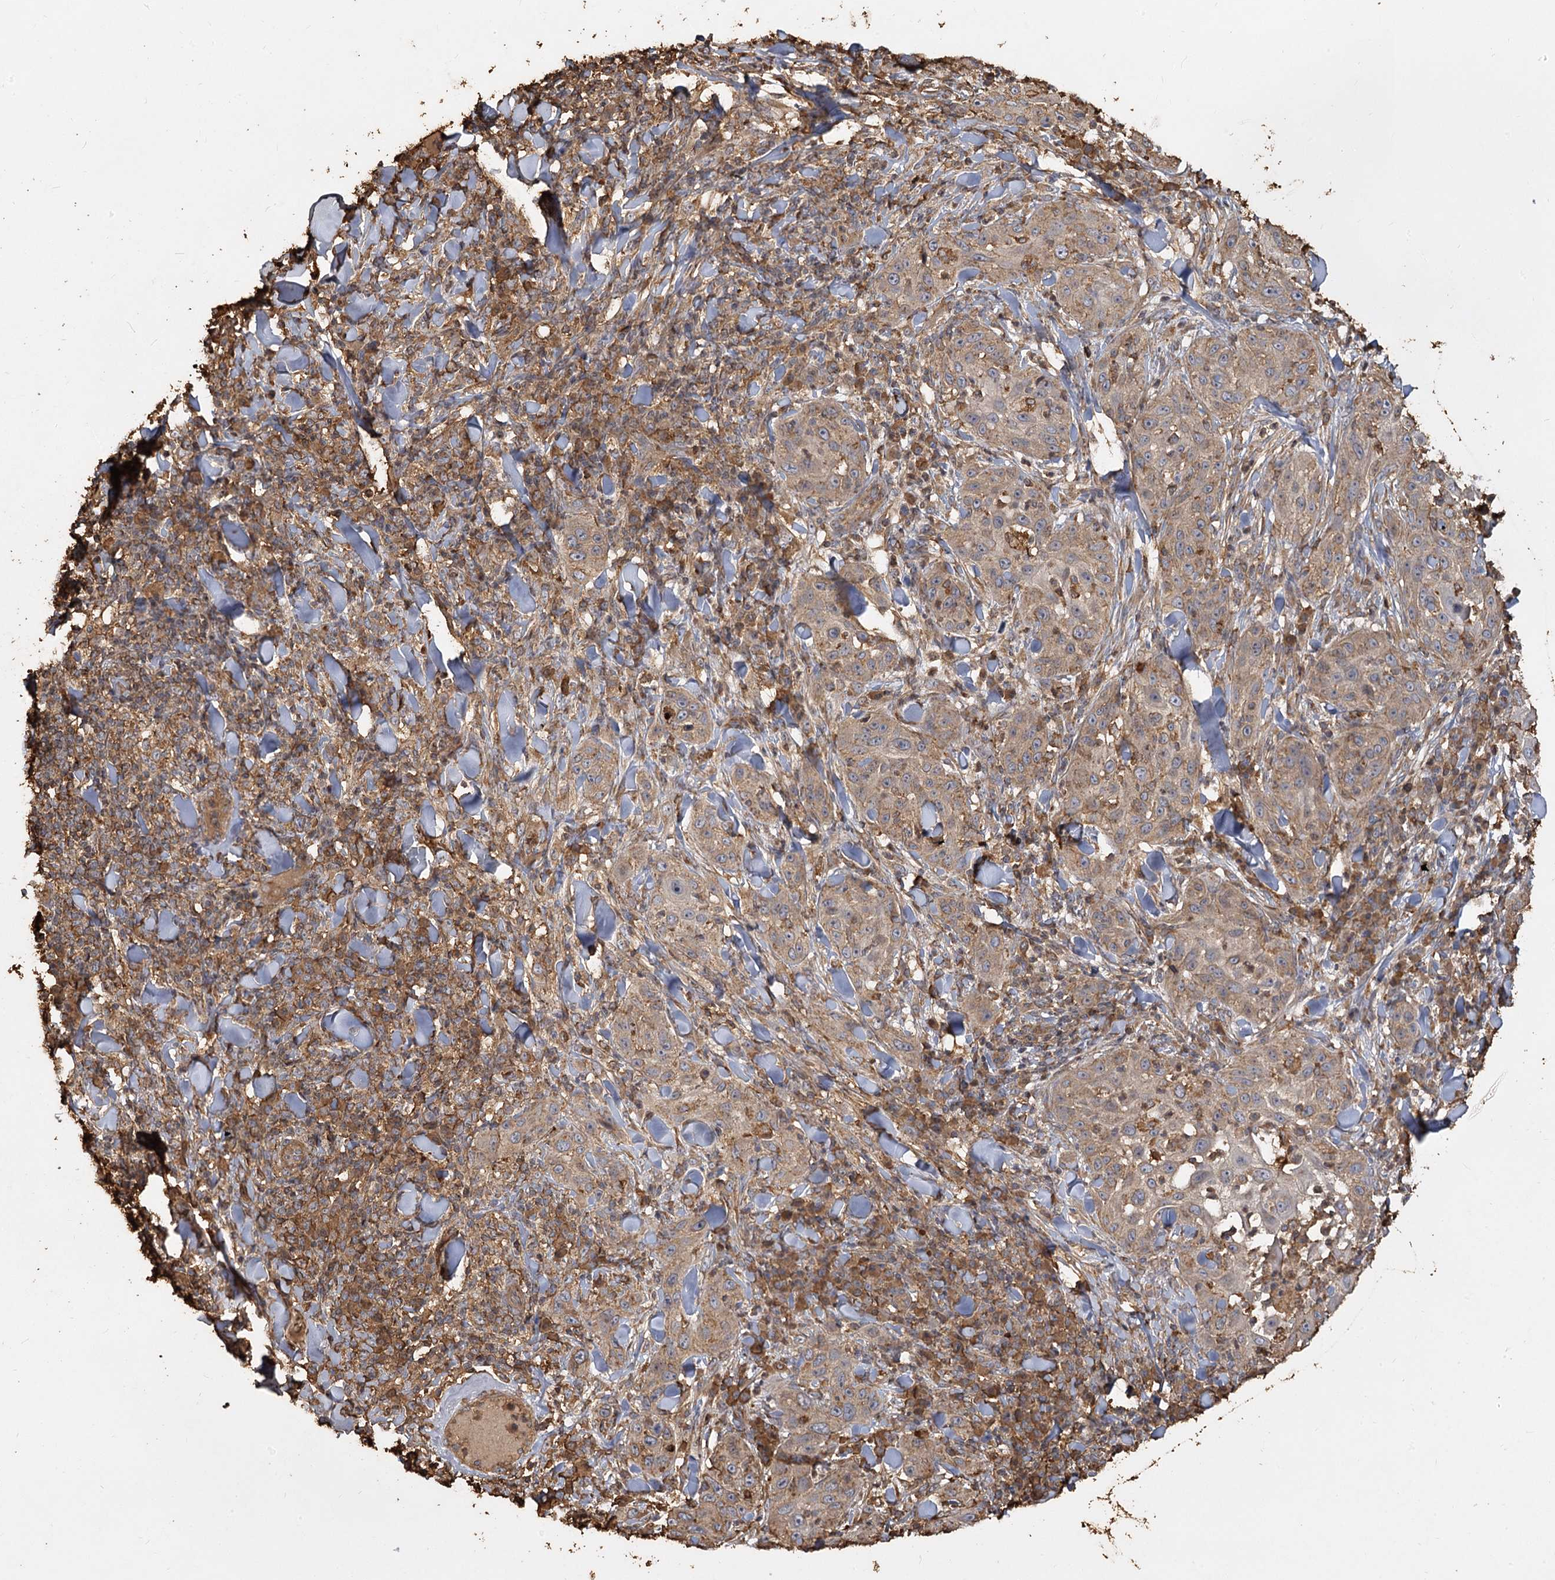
{"staining": {"intensity": "weak", "quantity": ">75%", "location": "cytoplasmic/membranous"}, "tissue": "skin cancer", "cell_type": "Tumor cells", "image_type": "cancer", "snomed": [{"axis": "morphology", "description": "Squamous cell carcinoma, NOS"}, {"axis": "topography", "description": "Skin"}], "caption": "IHC (DAB) staining of human skin cancer exhibits weak cytoplasmic/membranous protein staining in approximately >75% of tumor cells.", "gene": "PIK3C2A", "patient": {"sex": "female", "age": 44}}